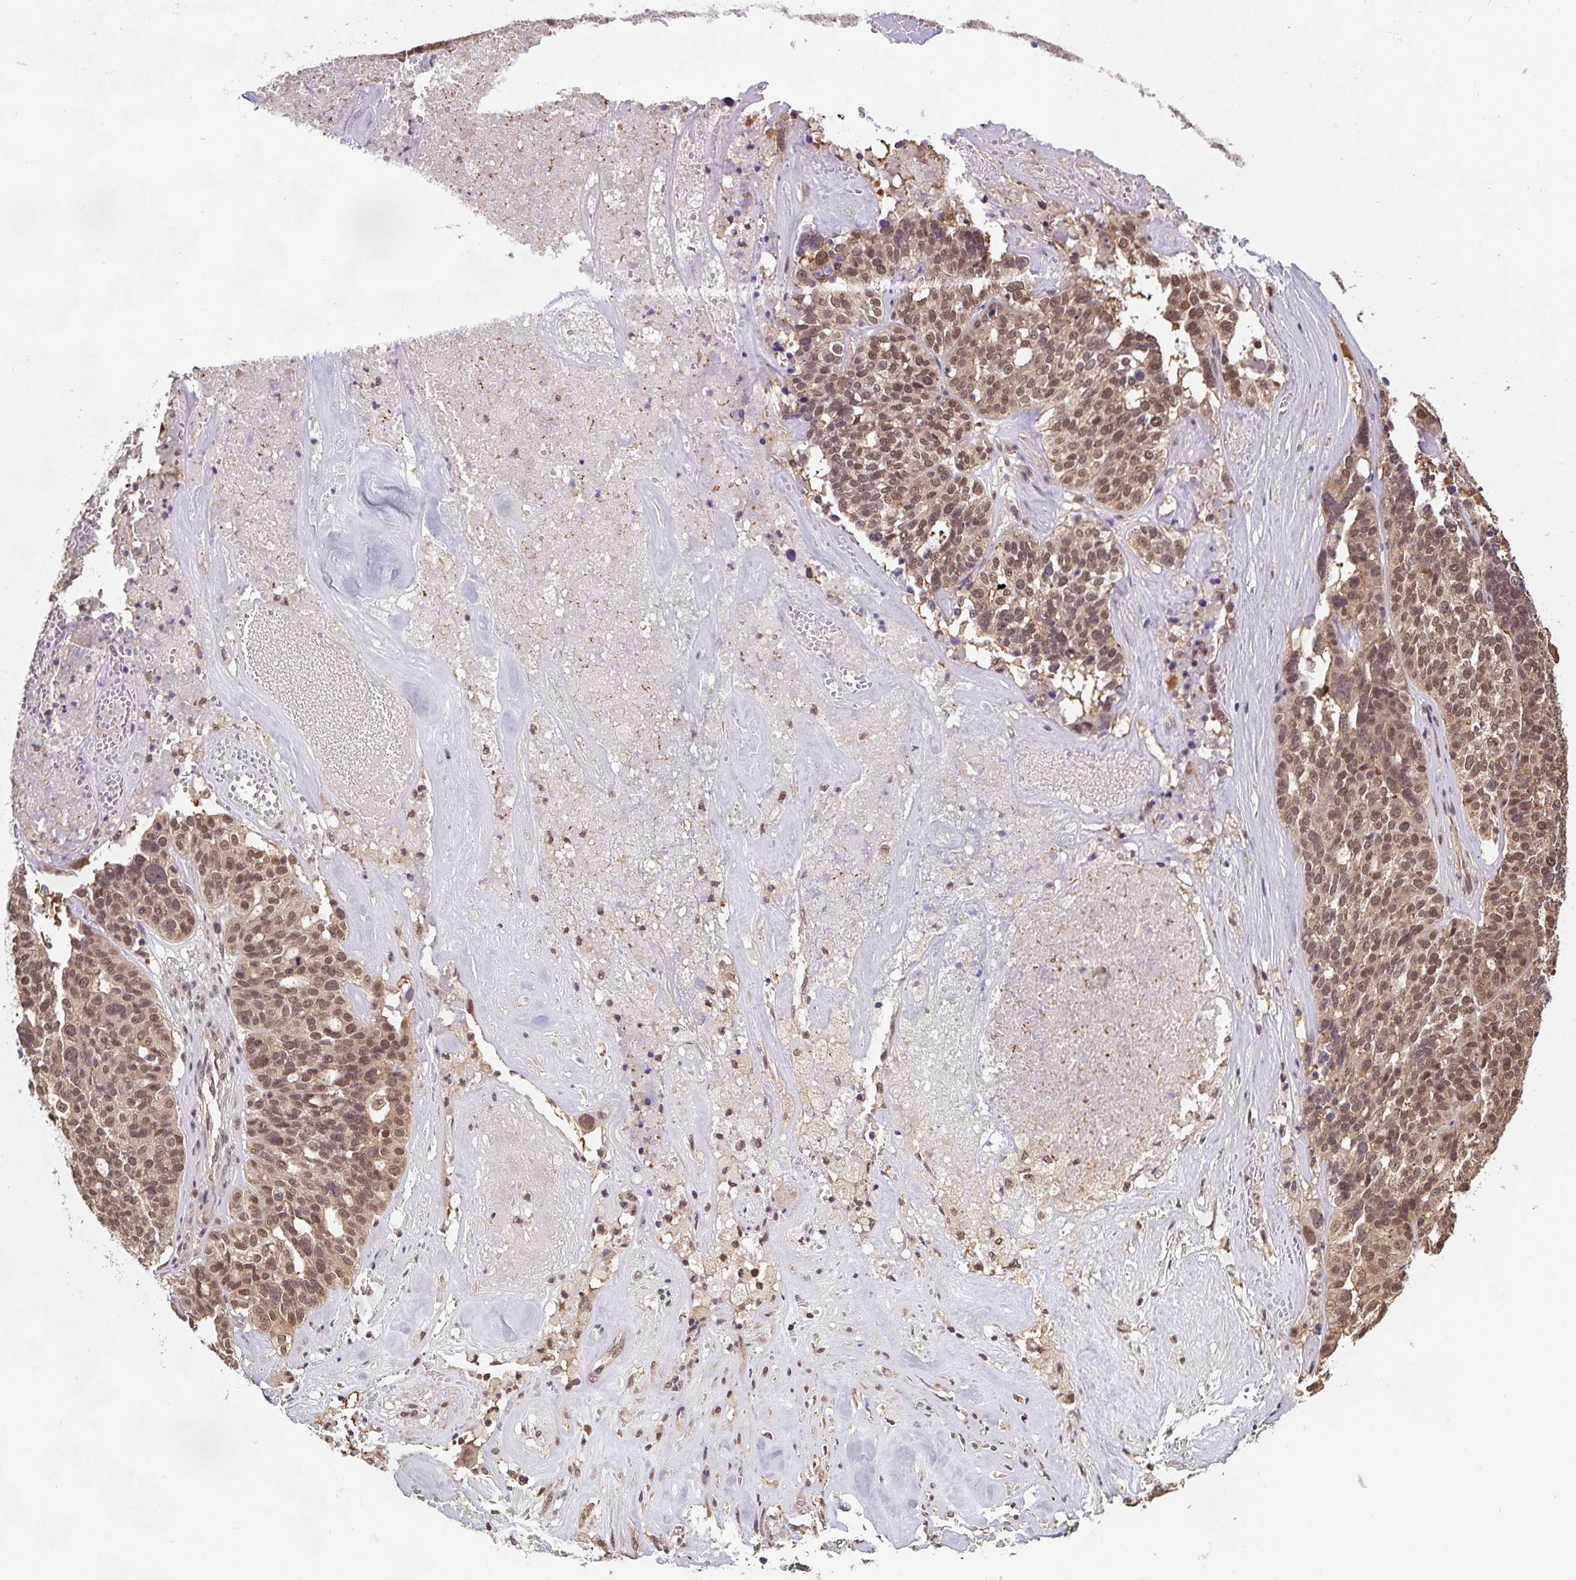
{"staining": {"intensity": "moderate", "quantity": ">75%", "location": "nuclear"}, "tissue": "ovarian cancer", "cell_type": "Tumor cells", "image_type": "cancer", "snomed": [{"axis": "morphology", "description": "Cystadenocarcinoma, serous, NOS"}, {"axis": "topography", "description": "Ovary"}], "caption": "Ovarian serous cystadenocarcinoma was stained to show a protein in brown. There is medium levels of moderate nuclear expression in about >75% of tumor cells.", "gene": "ST13", "patient": {"sex": "female", "age": 59}}